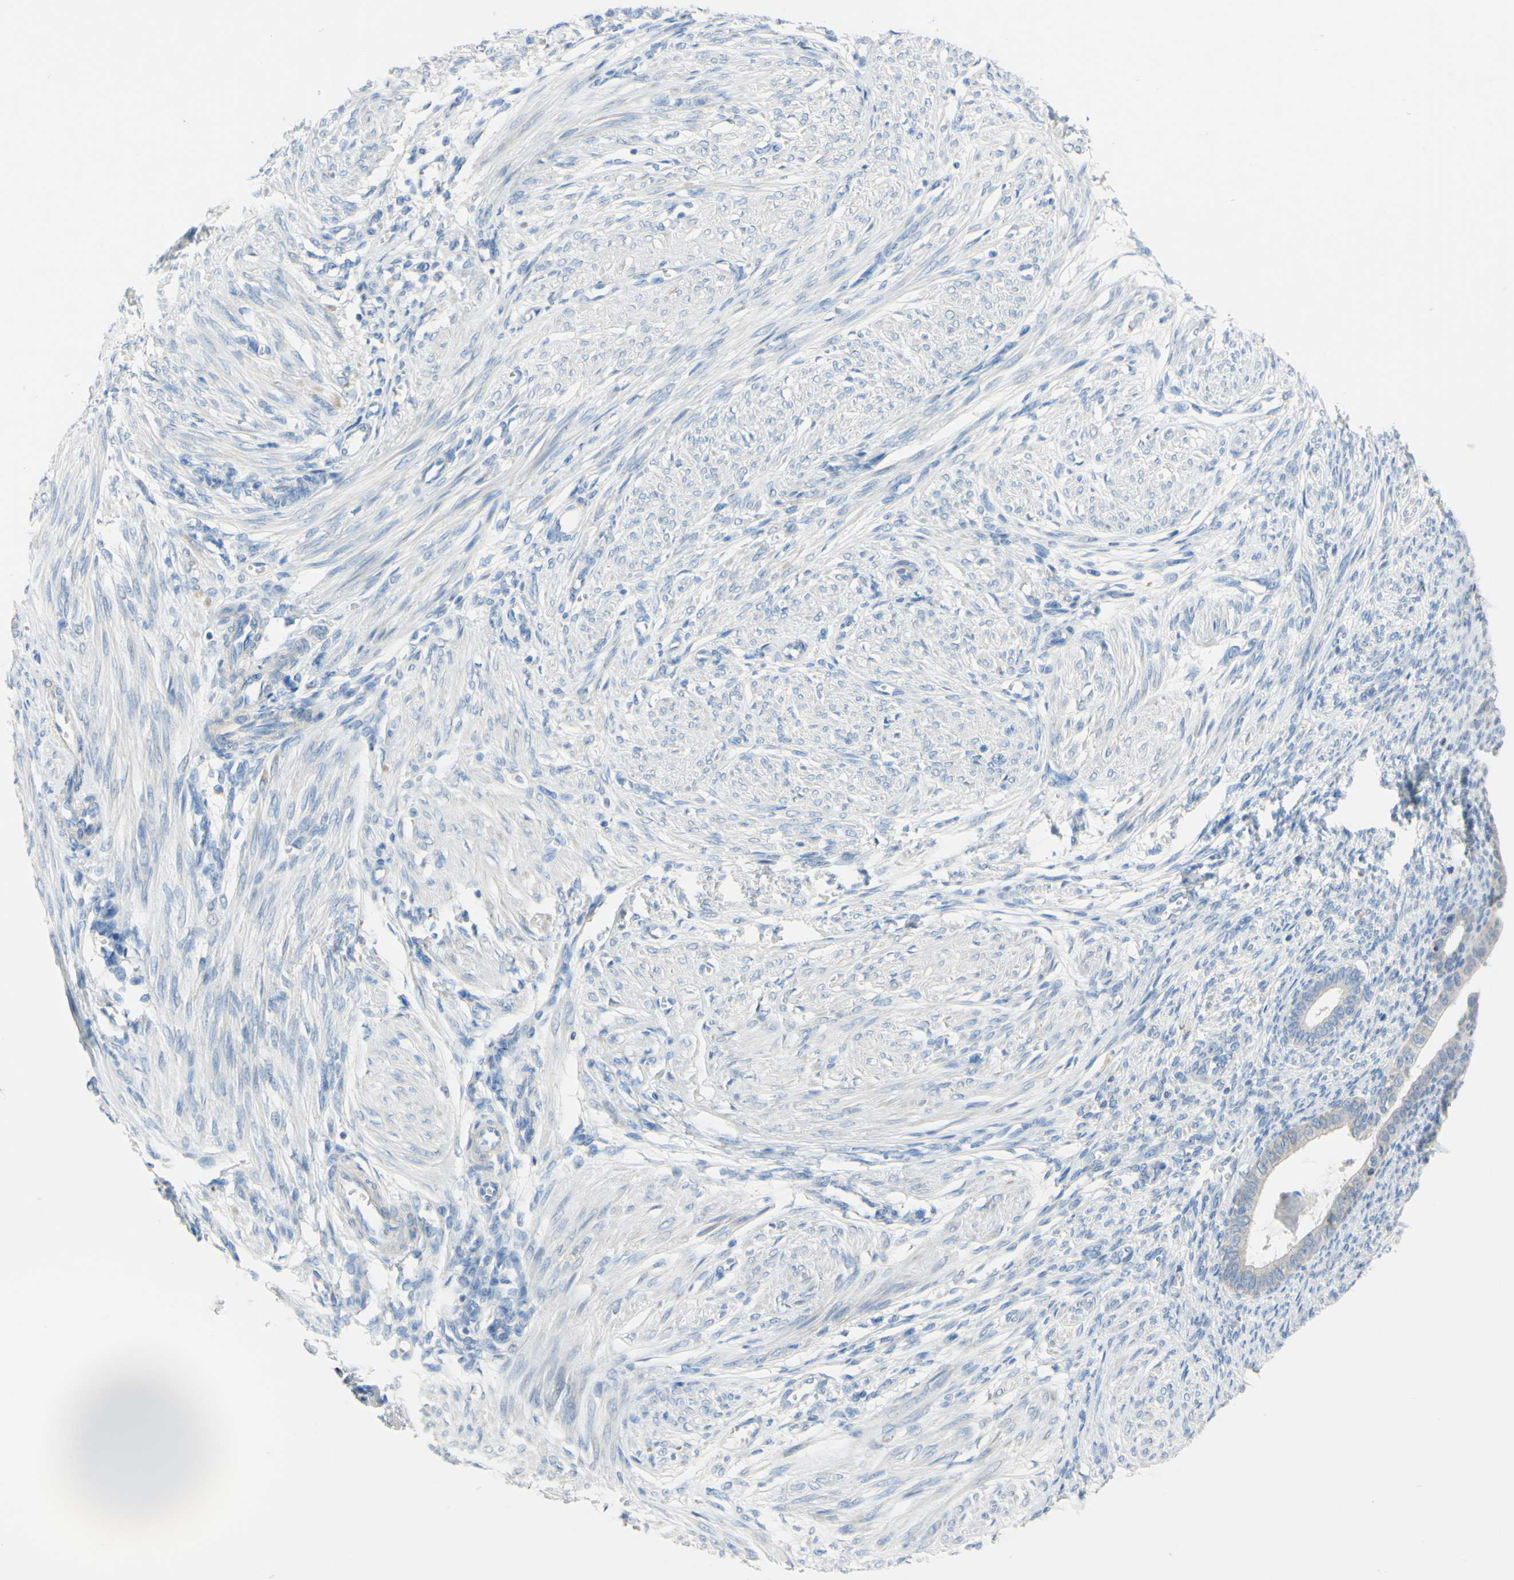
{"staining": {"intensity": "negative", "quantity": "none", "location": "none"}, "tissue": "endometrium", "cell_type": "Cells in endometrial stroma", "image_type": "normal", "snomed": [{"axis": "morphology", "description": "Normal tissue, NOS"}, {"axis": "topography", "description": "Endometrium"}], "caption": "A high-resolution micrograph shows immunohistochemistry (IHC) staining of unremarkable endometrium, which demonstrates no significant expression in cells in endometrial stroma.", "gene": "ACADL", "patient": {"sex": "female", "age": 72}}